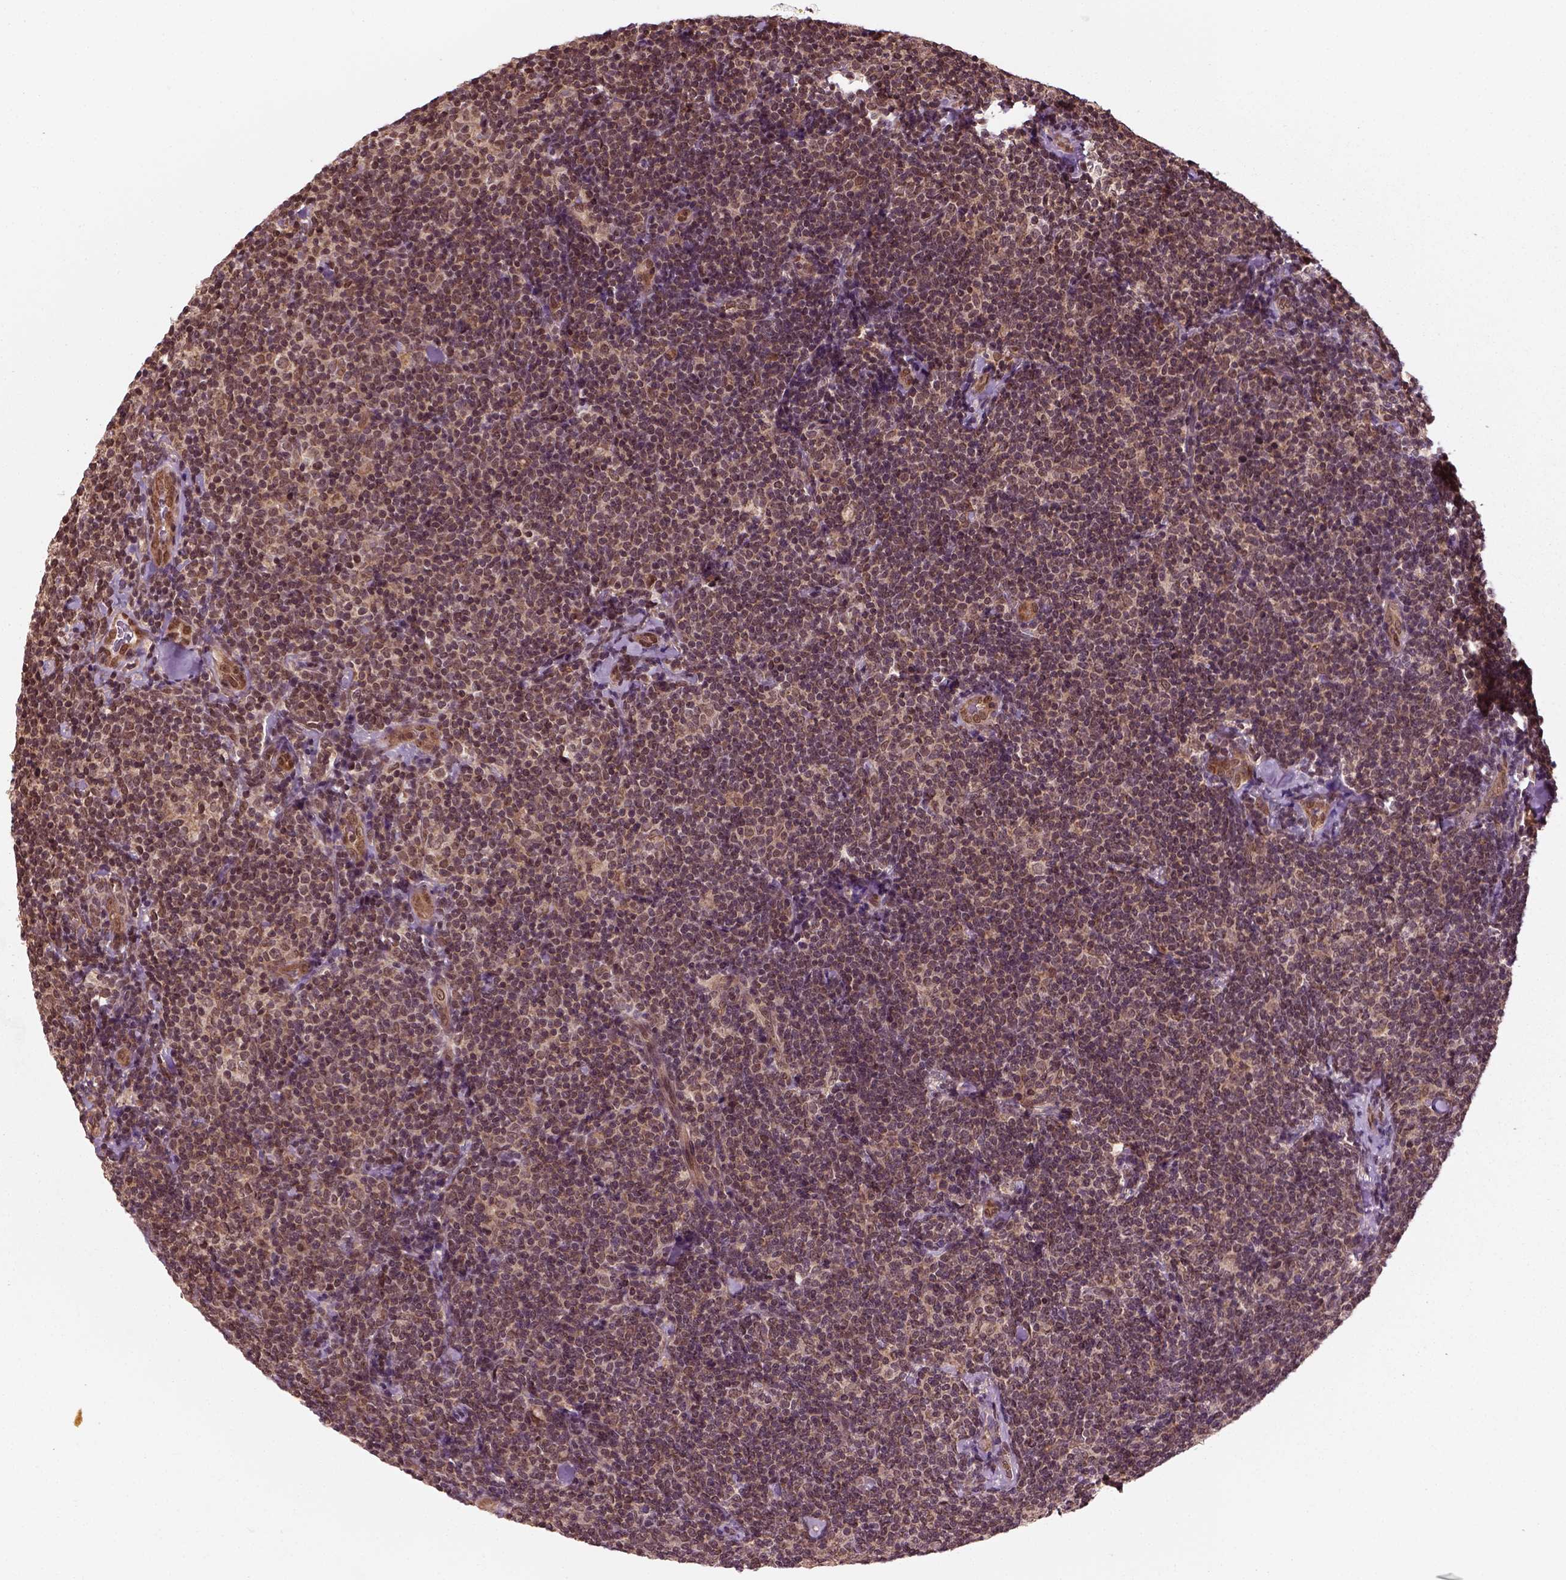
{"staining": {"intensity": "moderate", "quantity": ">75%", "location": "cytoplasmic/membranous"}, "tissue": "lymphoma", "cell_type": "Tumor cells", "image_type": "cancer", "snomed": [{"axis": "morphology", "description": "Malignant lymphoma, non-Hodgkin's type, Low grade"}, {"axis": "topography", "description": "Lymph node"}], "caption": "Protein expression analysis of malignant lymphoma, non-Hodgkin's type (low-grade) reveals moderate cytoplasmic/membranous expression in approximately >75% of tumor cells.", "gene": "NUDT9", "patient": {"sex": "female", "age": 56}}